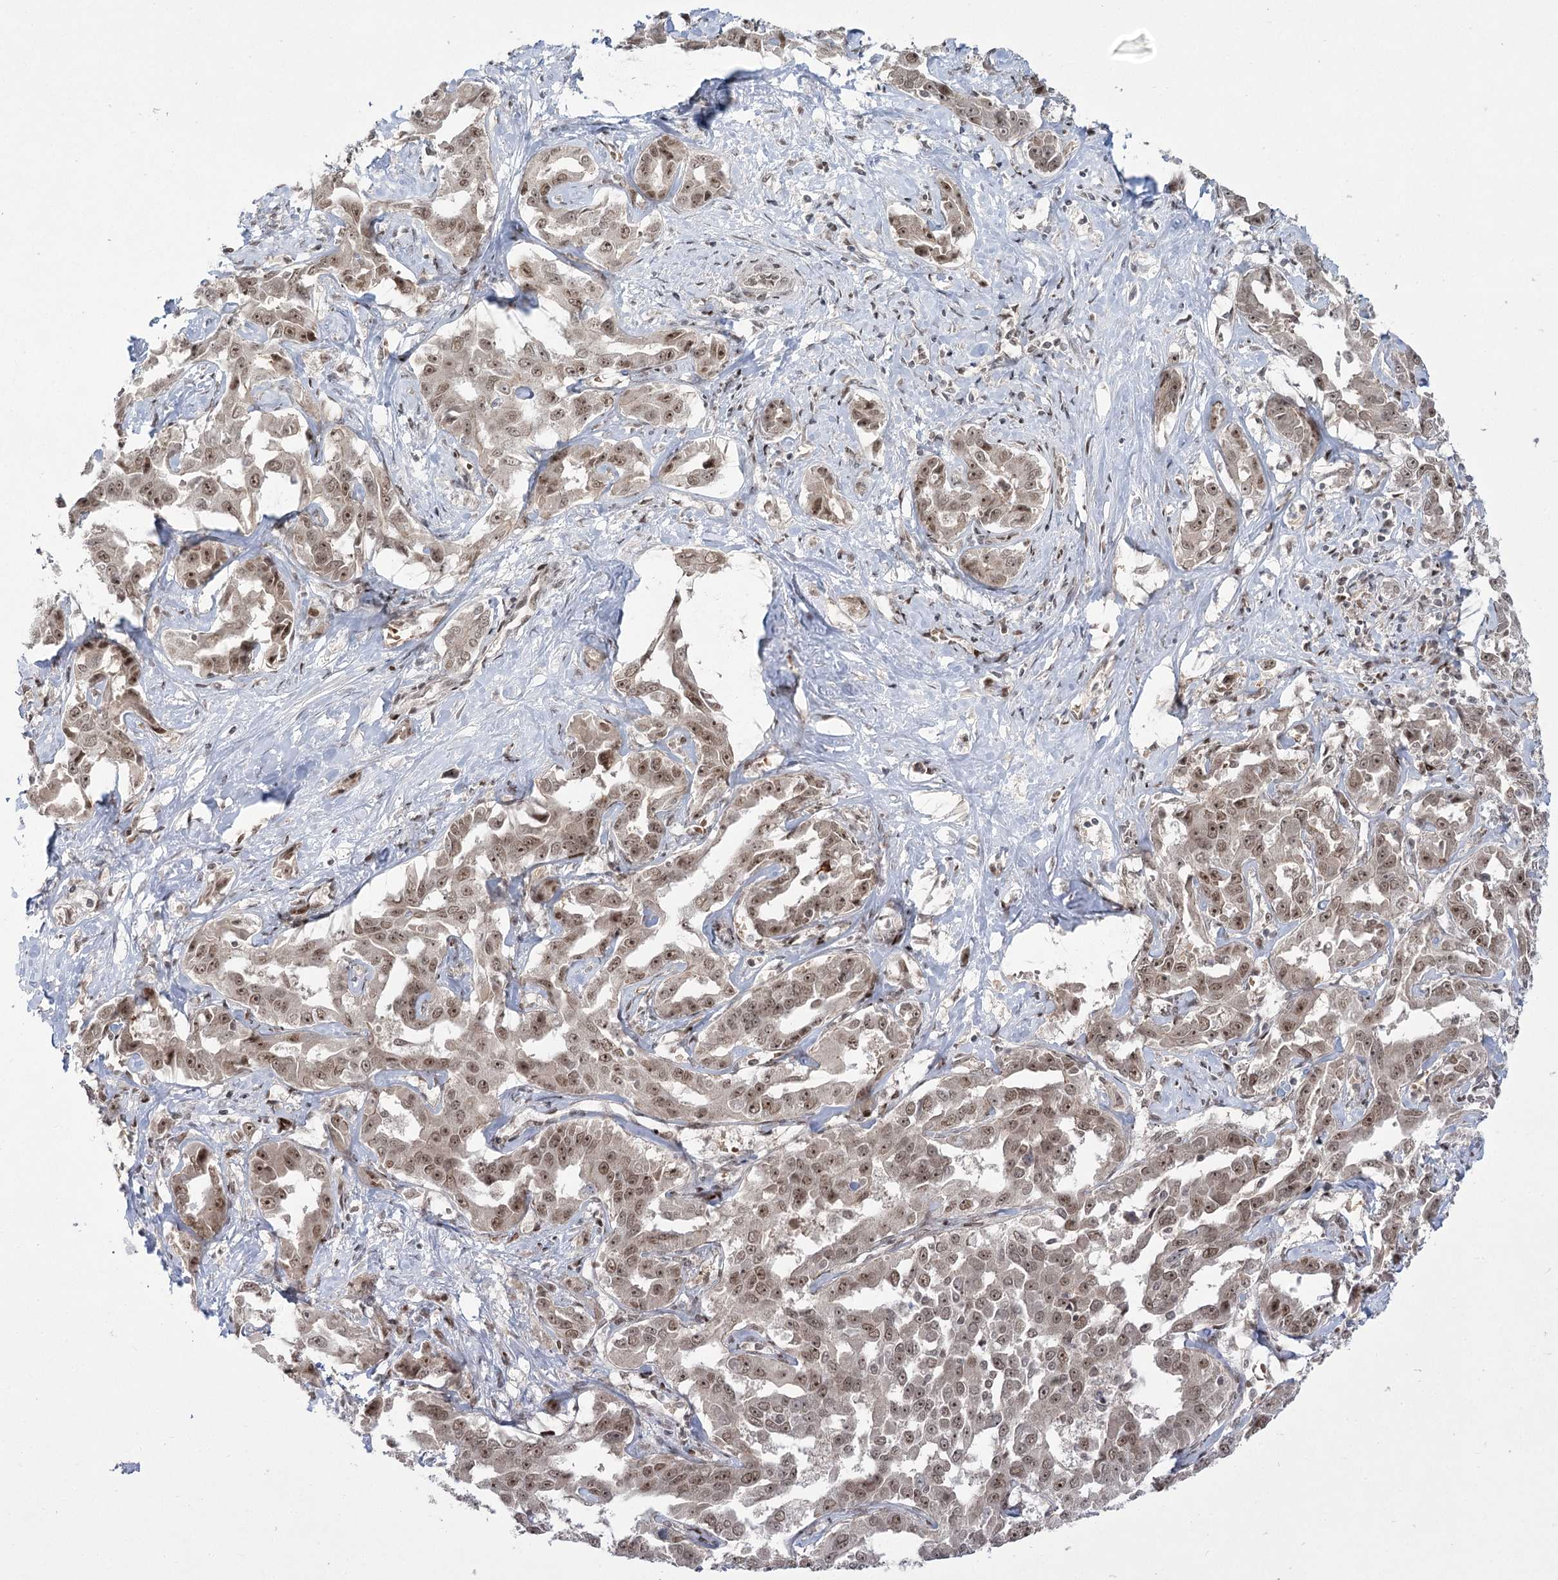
{"staining": {"intensity": "moderate", "quantity": "25%-75%", "location": "nuclear"}, "tissue": "liver cancer", "cell_type": "Tumor cells", "image_type": "cancer", "snomed": [{"axis": "morphology", "description": "Cholangiocarcinoma"}, {"axis": "topography", "description": "Liver"}], "caption": "Immunohistochemical staining of liver cholangiocarcinoma exhibits medium levels of moderate nuclear protein staining in approximately 25%-75% of tumor cells. Using DAB (3,3'-diaminobenzidine) (brown) and hematoxylin (blue) stains, captured at high magnification using brightfield microscopy.", "gene": "HELQ", "patient": {"sex": "male", "age": 59}}